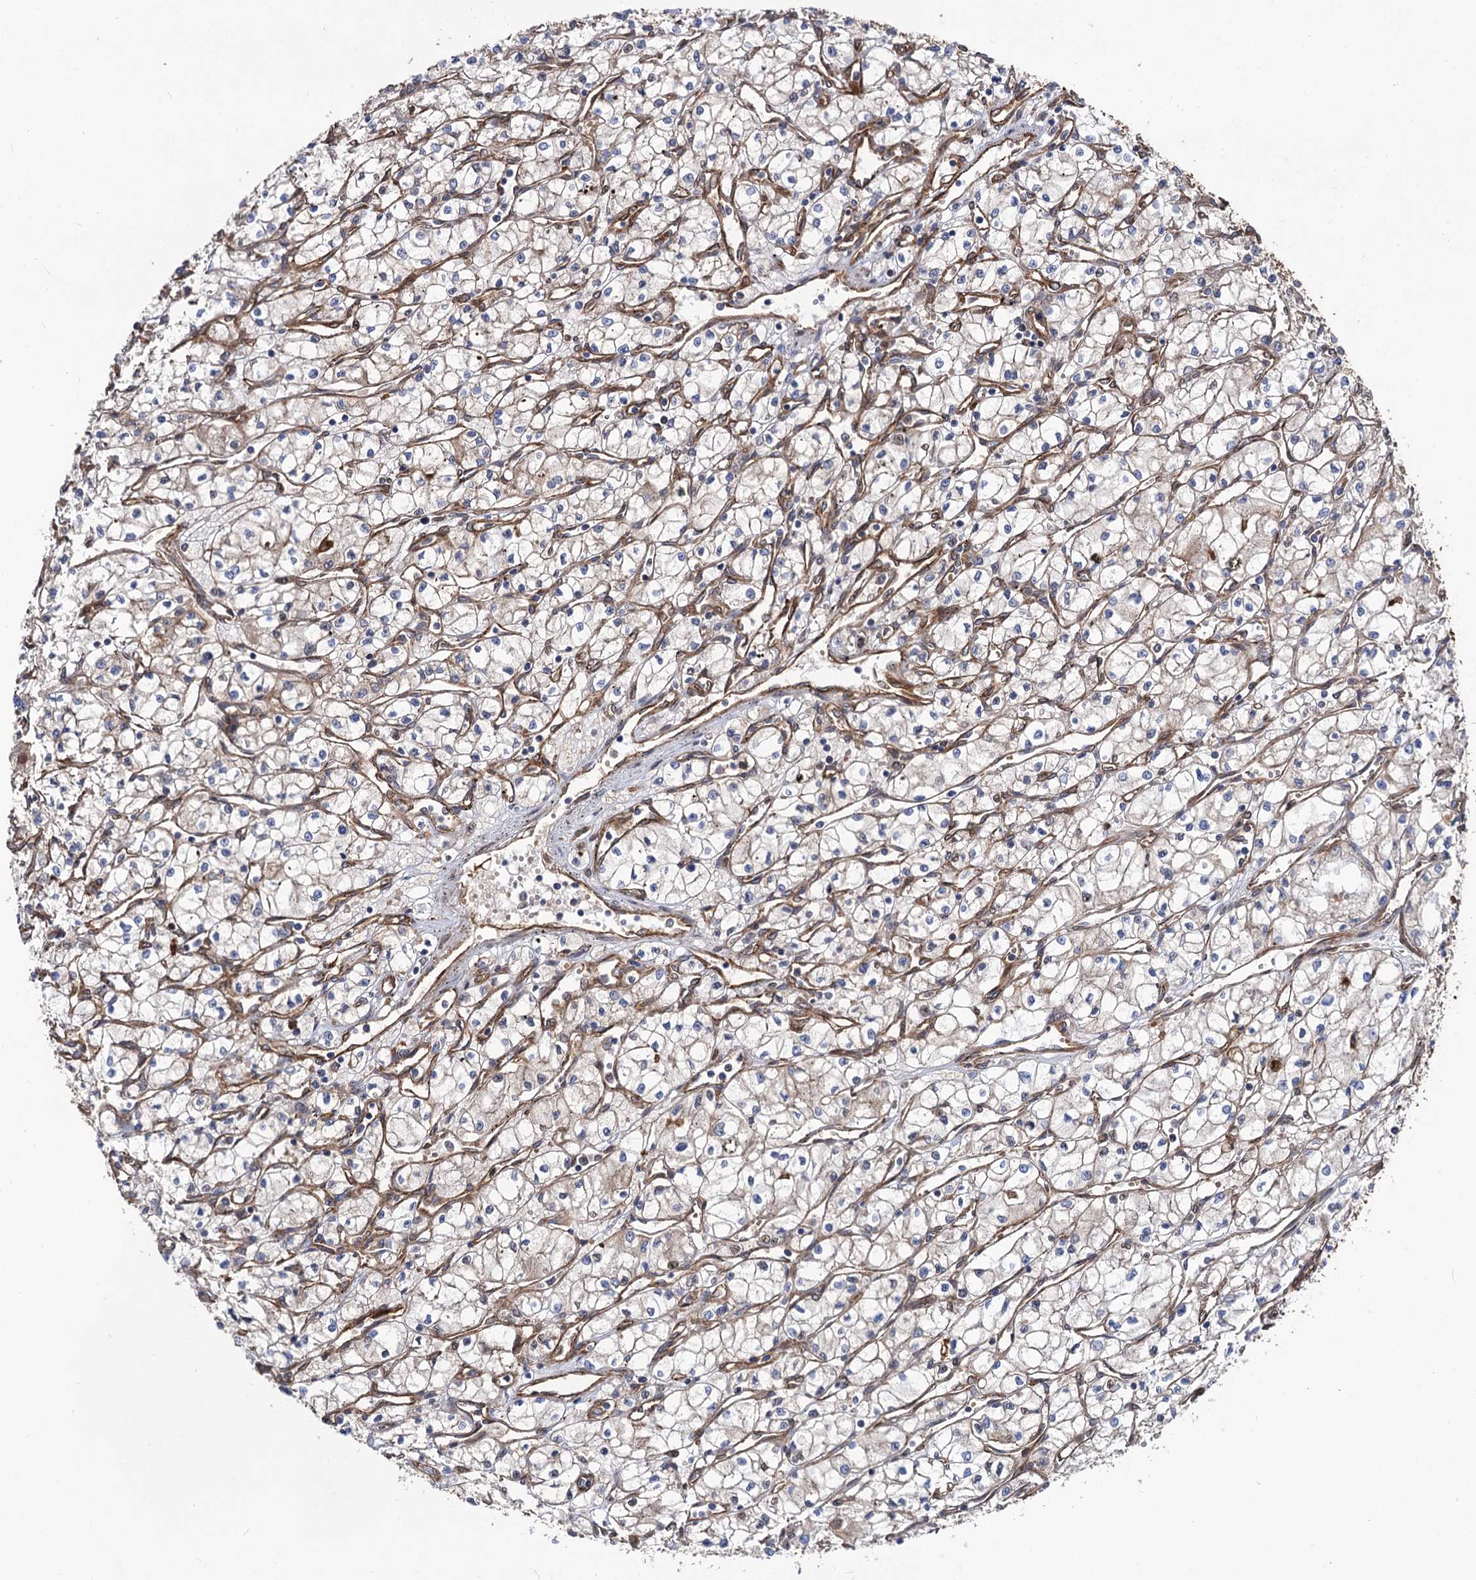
{"staining": {"intensity": "weak", "quantity": "25%-75%", "location": "cytoplasmic/membranous"}, "tissue": "renal cancer", "cell_type": "Tumor cells", "image_type": "cancer", "snomed": [{"axis": "morphology", "description": "Adenocarcinoma, NOS"}, {"axis": "topography", "description": "Kidney"}], "caption": "Protein staining reveals weak cytoplasmic/membranous positivity in about 25%-75% of tumor cells in renal cancer (adenocarcinoma).", "gene": "CIP2A", "patient": {"sex": "male", "age": 59}}